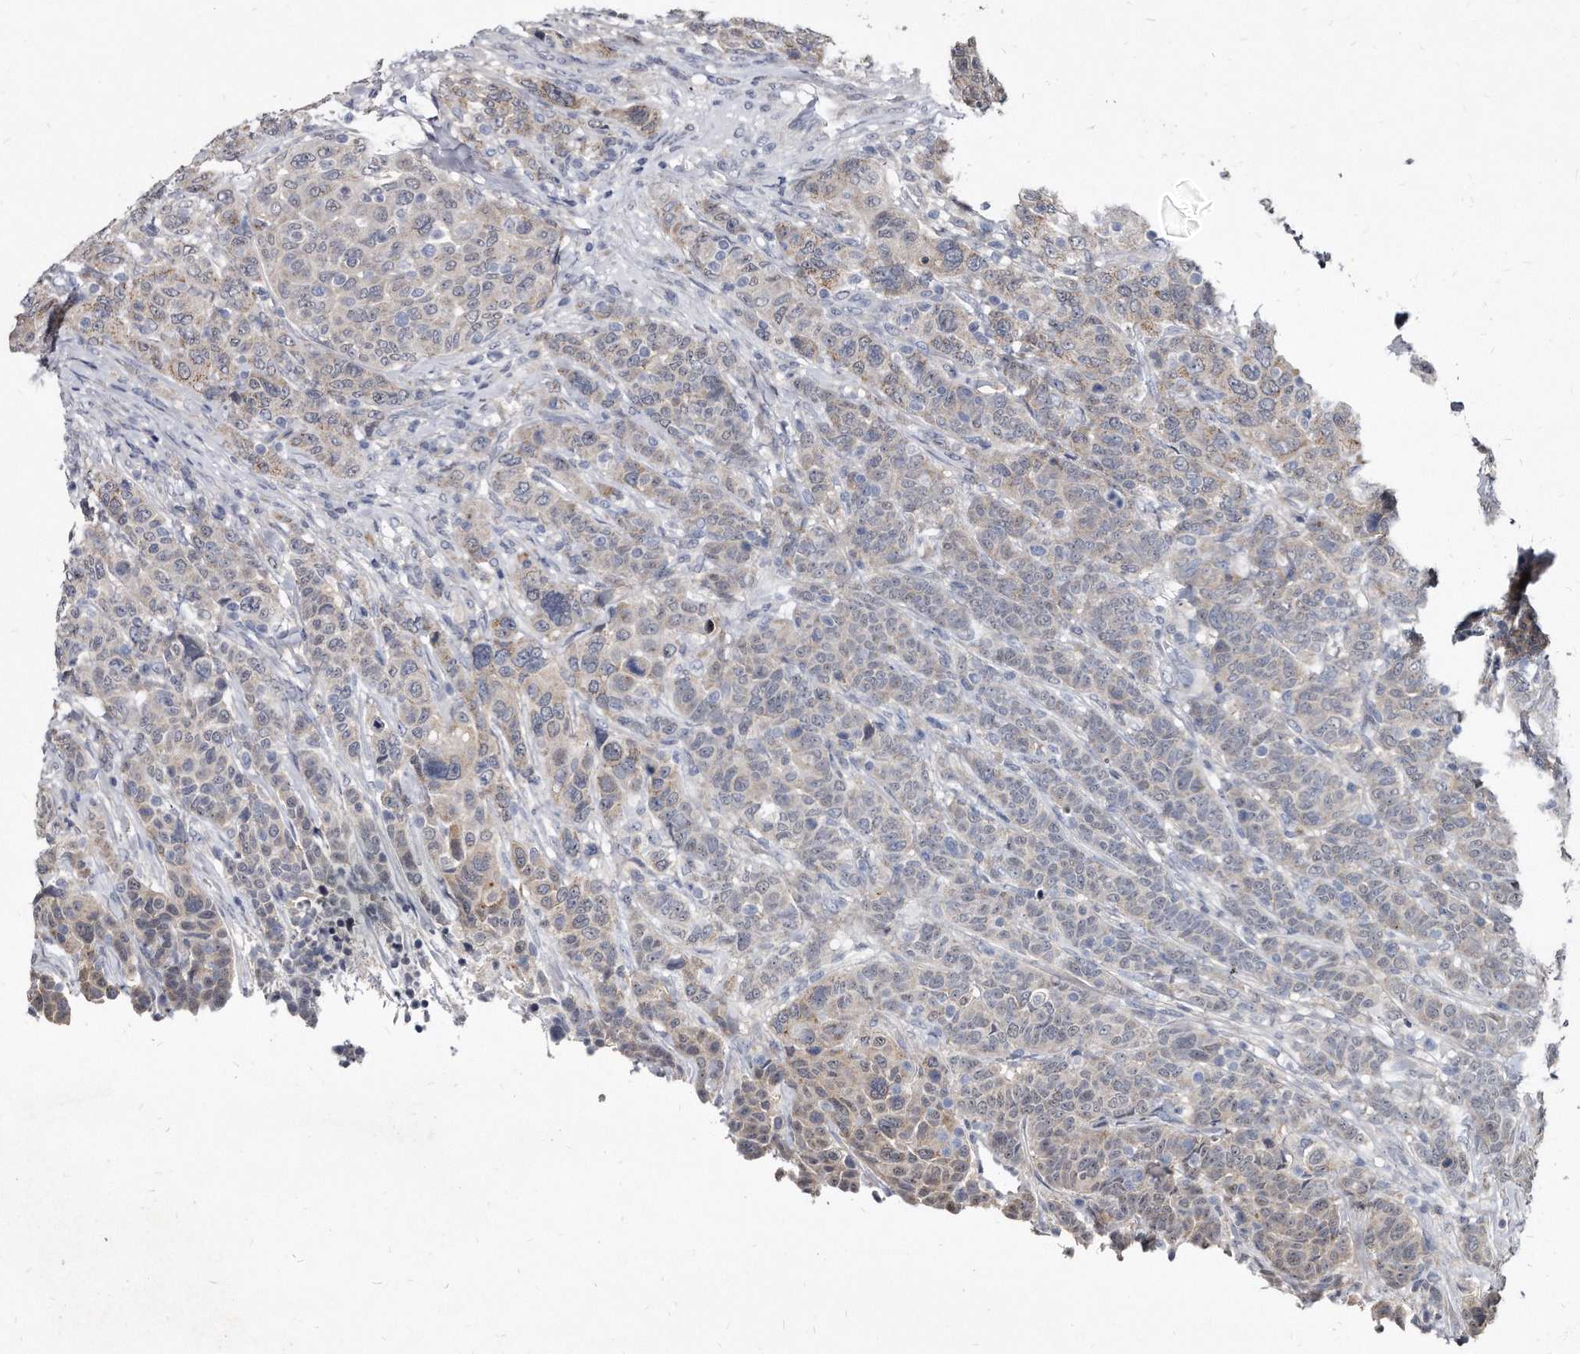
{"staining": {"intensity": "negative", "quantity": "none", "location": "none"}, "tissue": "breast cancer", "cell_type": "Tumor cells", "image_type": "cancer", "snomed": [{"axis": "morphology", "description": "Duct carcinoma"}, {"axis": "topography", "description": "Breast"}], "caption": "Breast invasive ductal carcinoma stained for a protein using IHC reveals no positivity tumor cells.", "gene": "KLHDC3", "patient": {"sex": "female", "age": 37}}